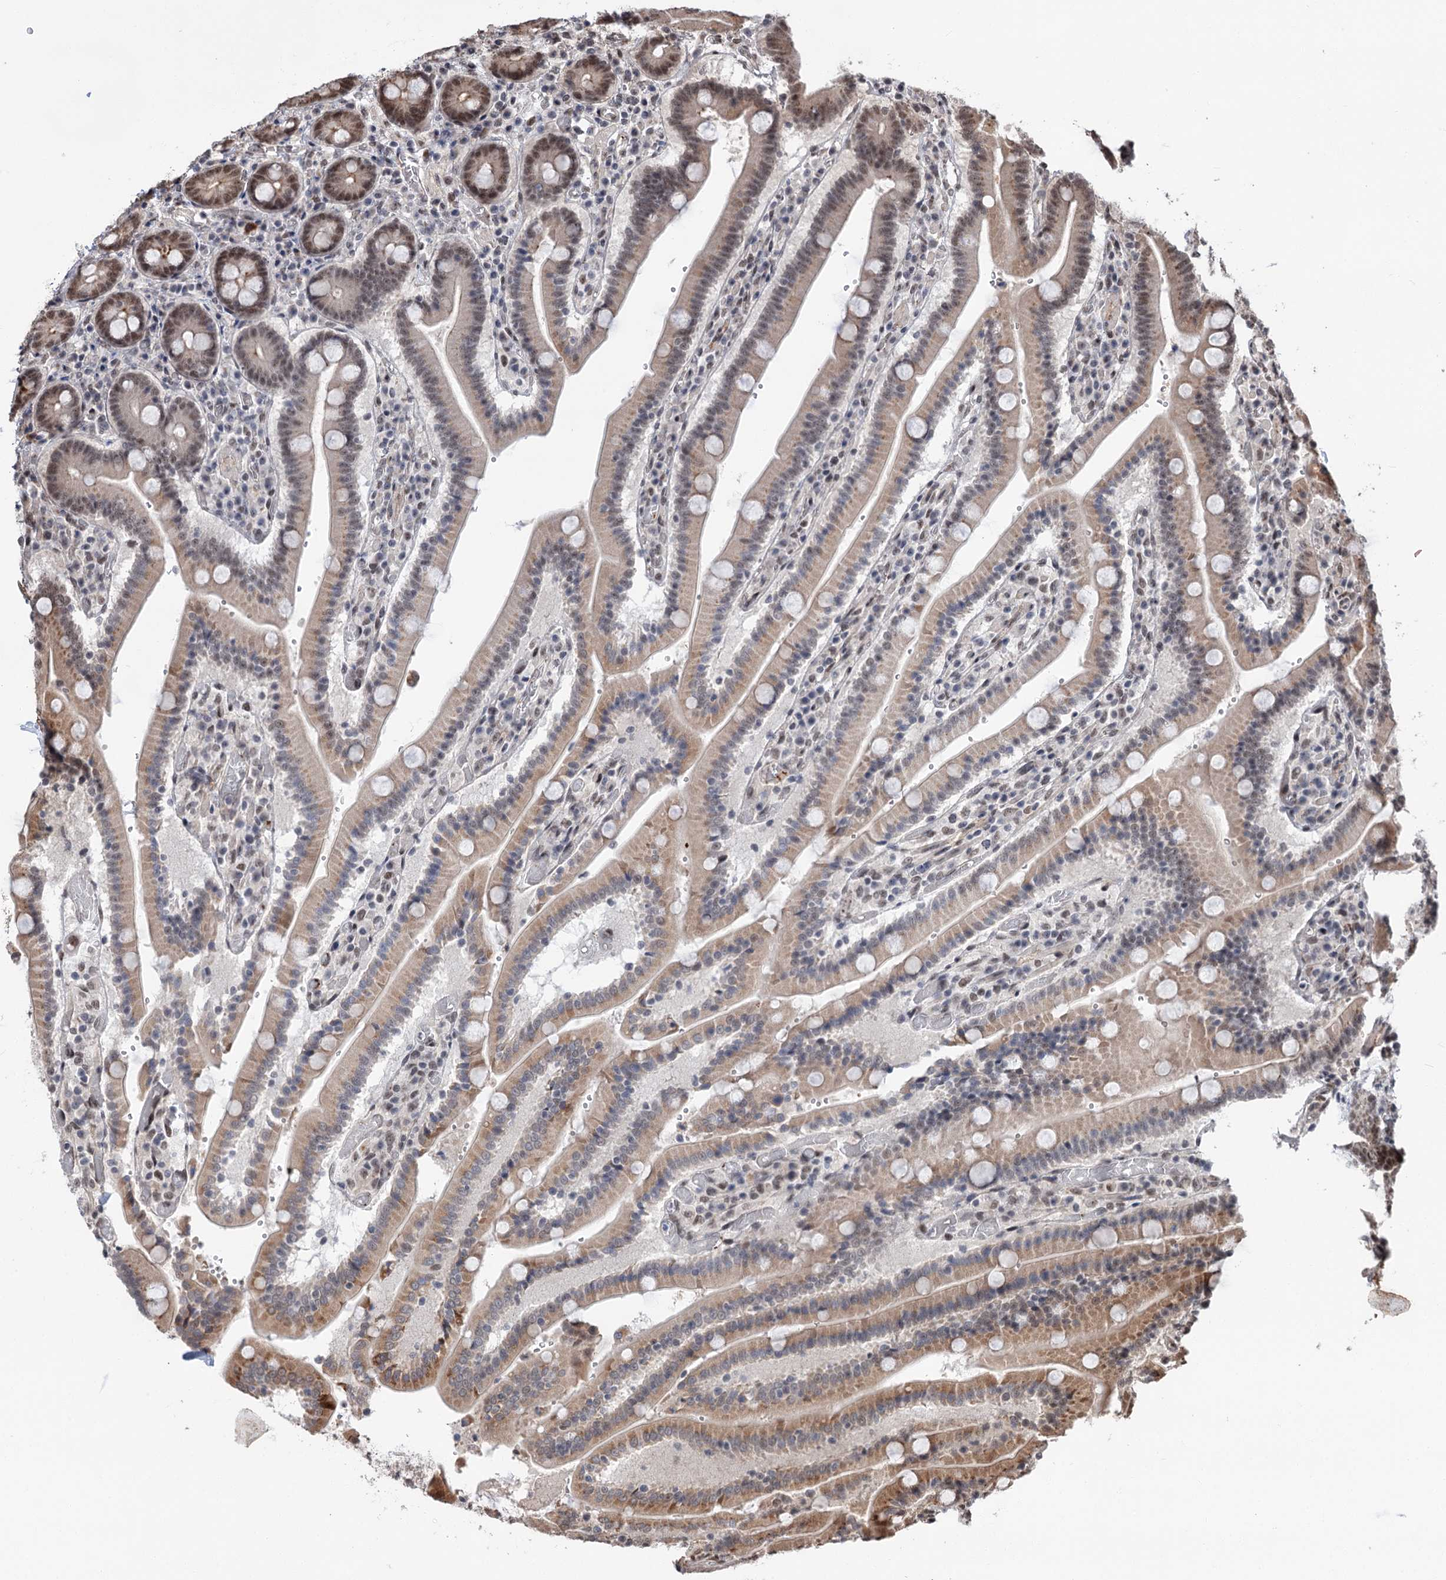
{"staining": {"intensity": "moderate", "quantity": "<25%", "location": "cytoplasmic/membranous,nuclear"}, "tissue": "duodenum", "cell_type": "Glandular cells", "image_type": "normal", "snomed": [{"axis": "morphology", "description": "Normal tissue, NOS"}, {"axis": "topography", "description": "Duodenum"}], "caption": "Duodenum stained with immunohistochemistry demonstrates moderate cytoplasmic/membranous,nuclear staining in about <25% of glandular cells. Nuclei are stained in blue.", "gene": "MAML1", "patient": {"sex": "female", "age": 62}}